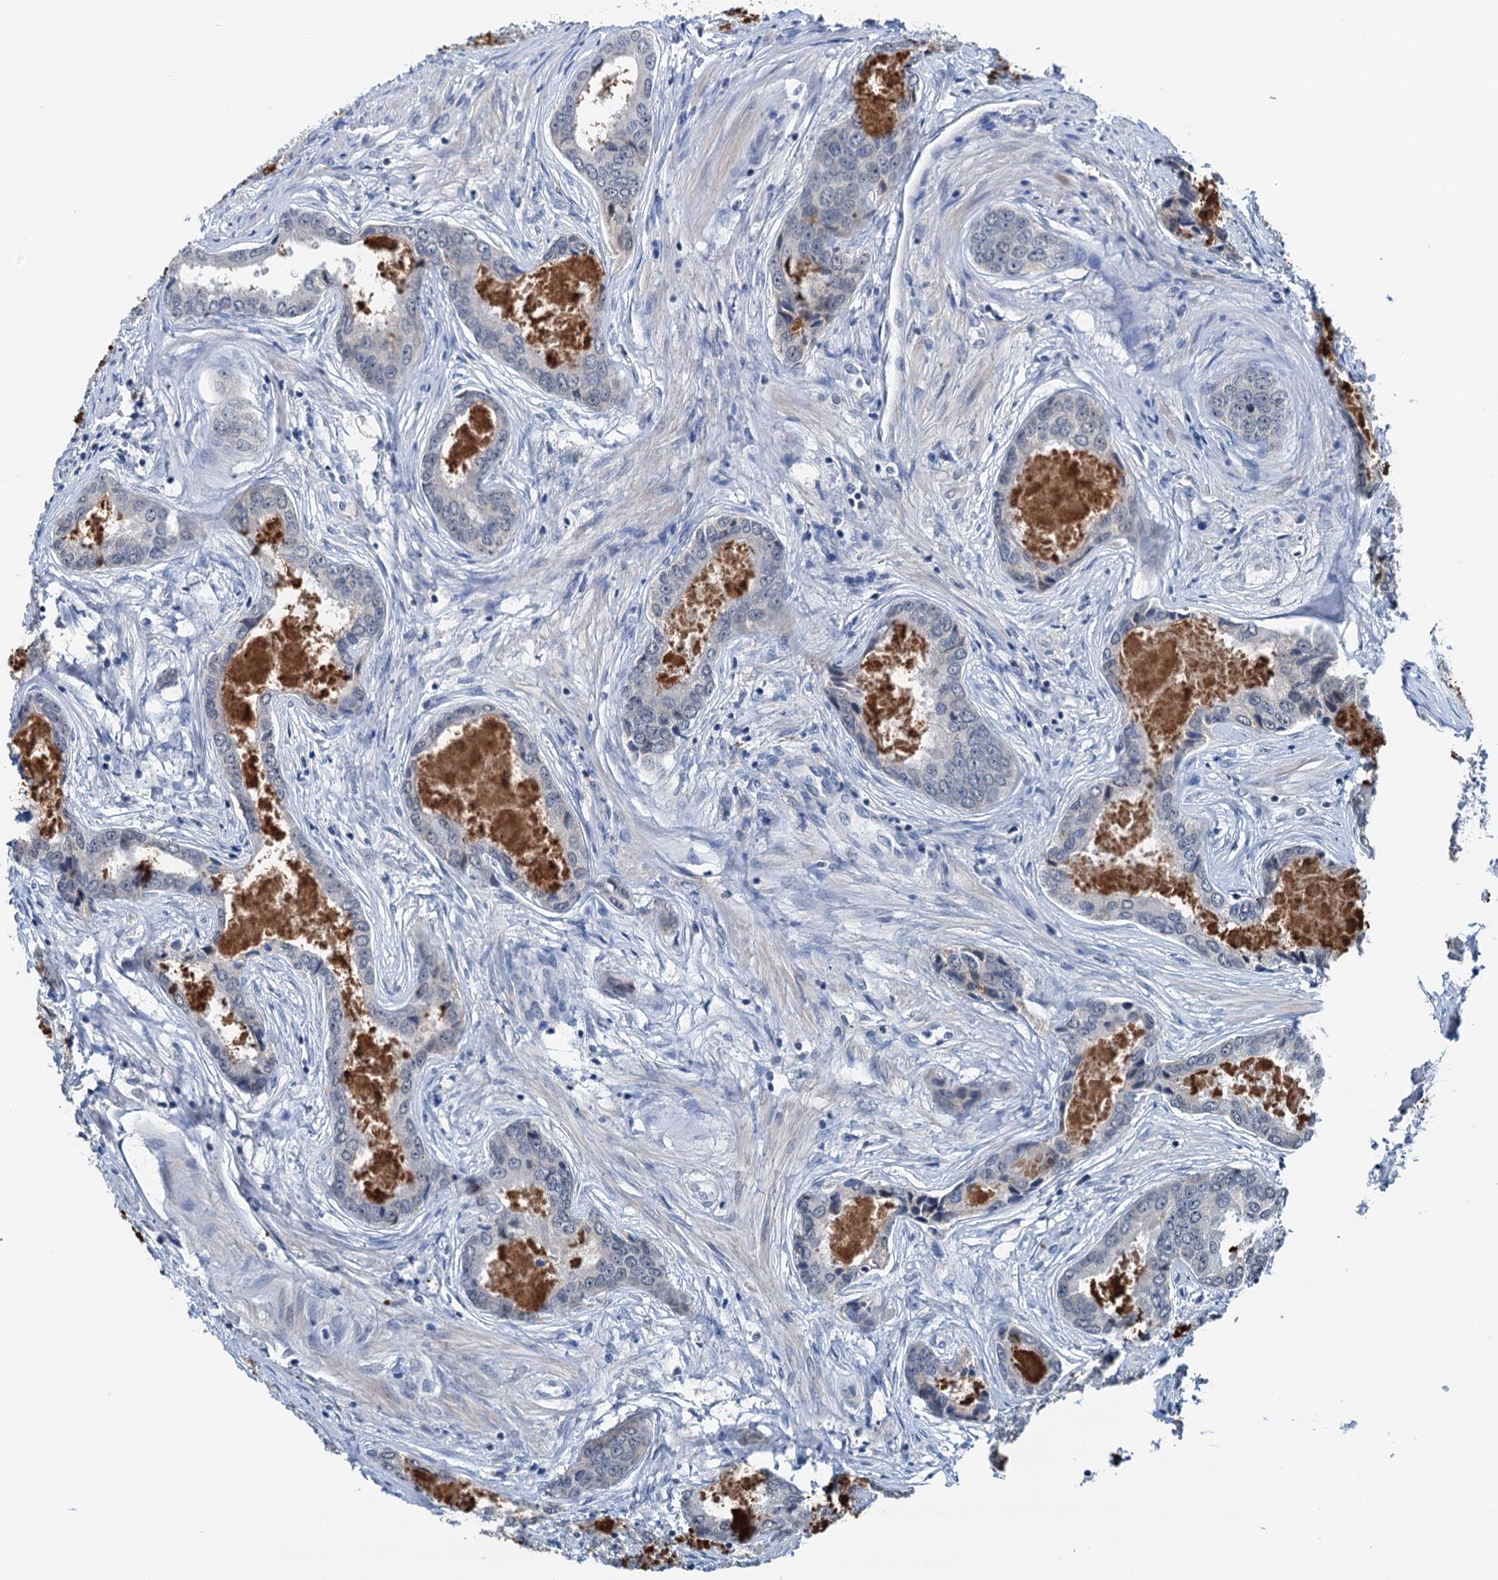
{"staining": {"intensity": "negative", "quantity": "none", "location": "none"}, "tissue": "prostate cancer", "cell_type": "Tumor cells", "image_type": "cancer", "snomed": [{"axis": "morphology", "description": "Adenocarcinoma, Low grade"}, {"axis": "topography", "description": "Prostate"}], "caption": "The immunohistochemistry image has no significant positivity in tumor cells of prostate cancer (adenocarcinoma (low-grade)) tissue.", "gene": "SHLD1", "patient": {"sex": "male", "age": 68}}